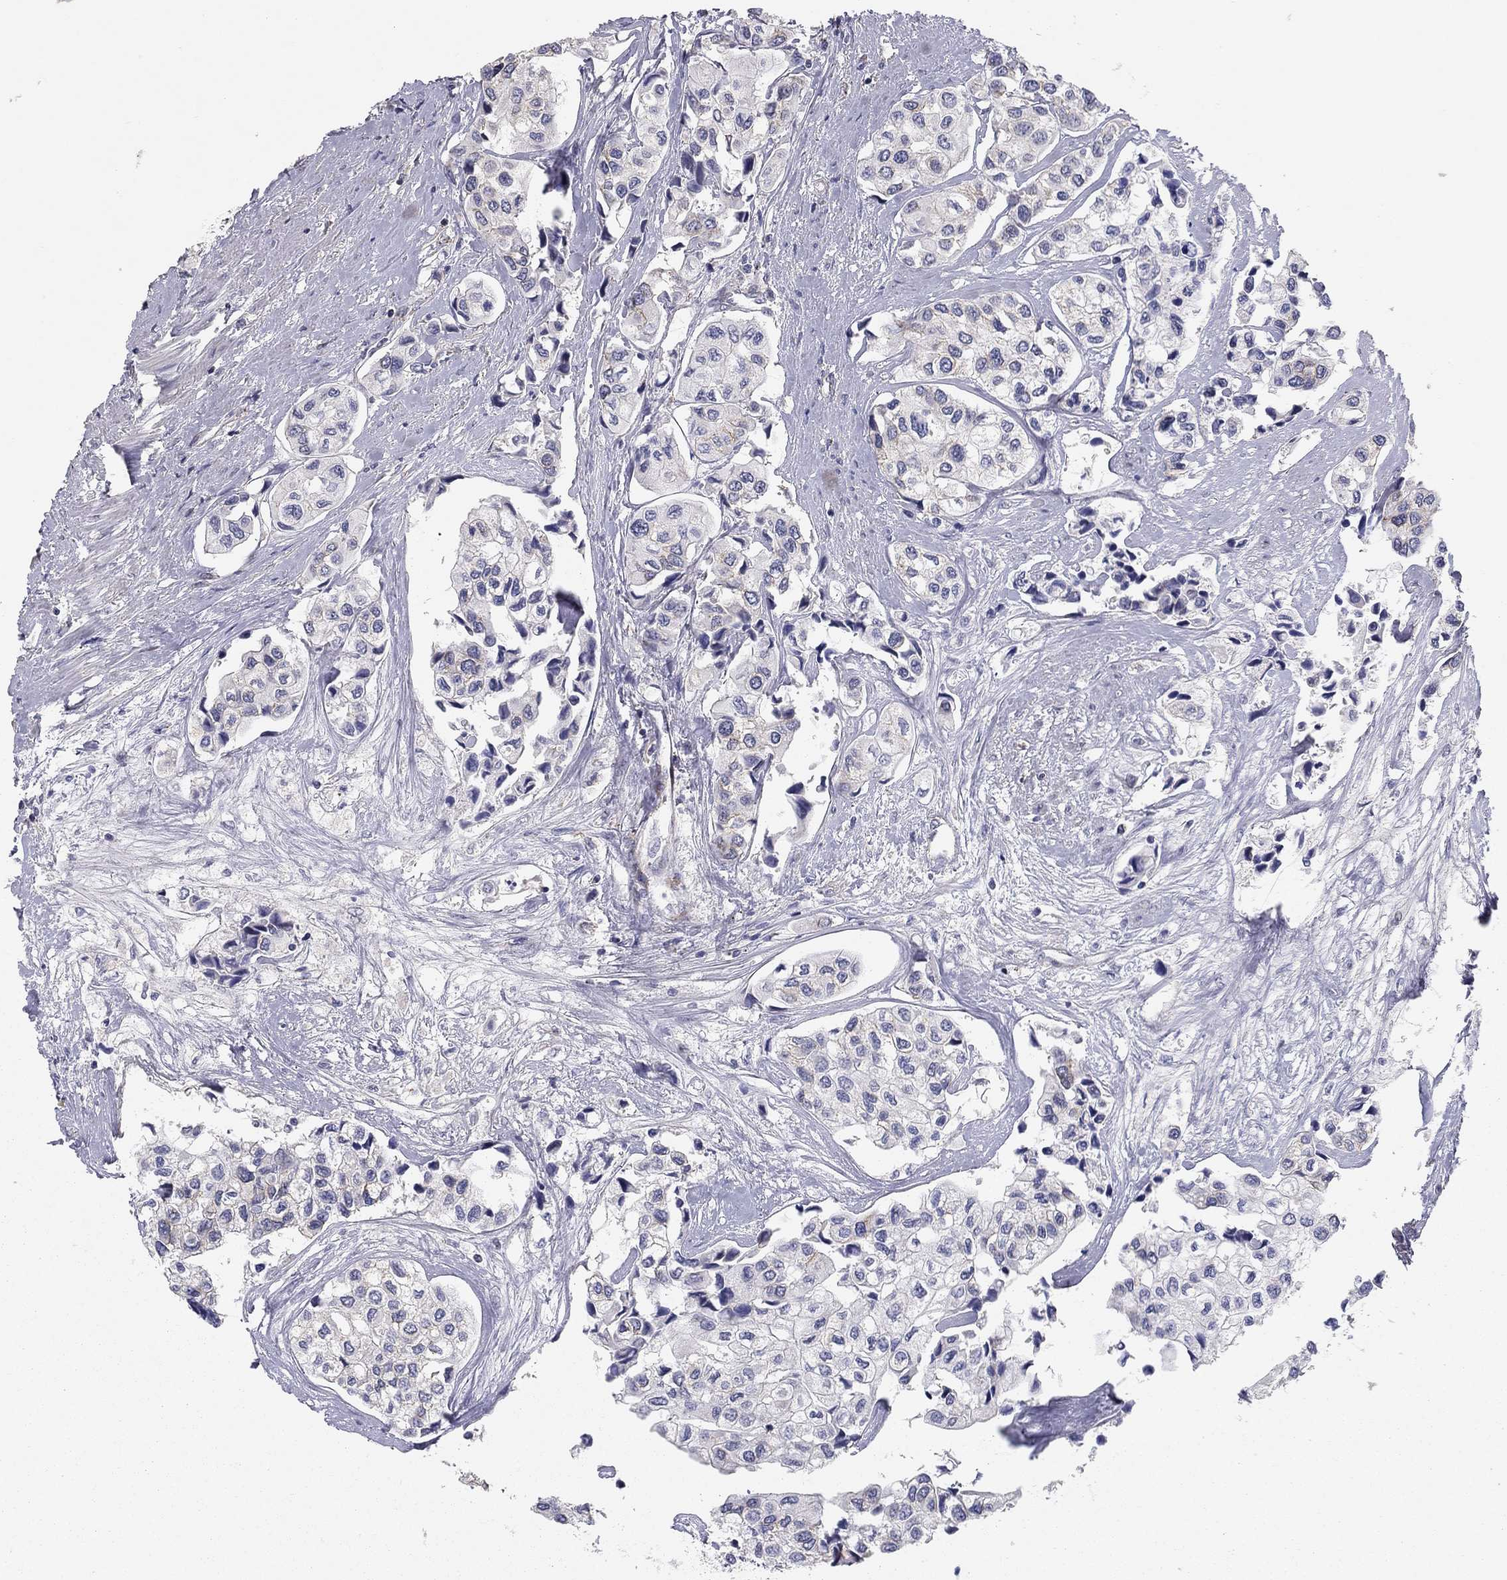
{"staining": {"intensity": "negative", "quantity": "none", "location": "none"}, "tissue": "urothelial cancer", "cell_type": "Tumor cells", "image_type": "cancer", "snomed": [{"axis": "morphology", "description": "Urothelial carcinoma, High grade"}, {"axis": "topography", "description": "Urinary bladder"}], "caption": "Protein analysis of urothelial carcinoma (high-grade) reveals no significant staining in tumor cells.", "gene": "SEPTIN3", "patient": {"sex": "male", "age": 73}}